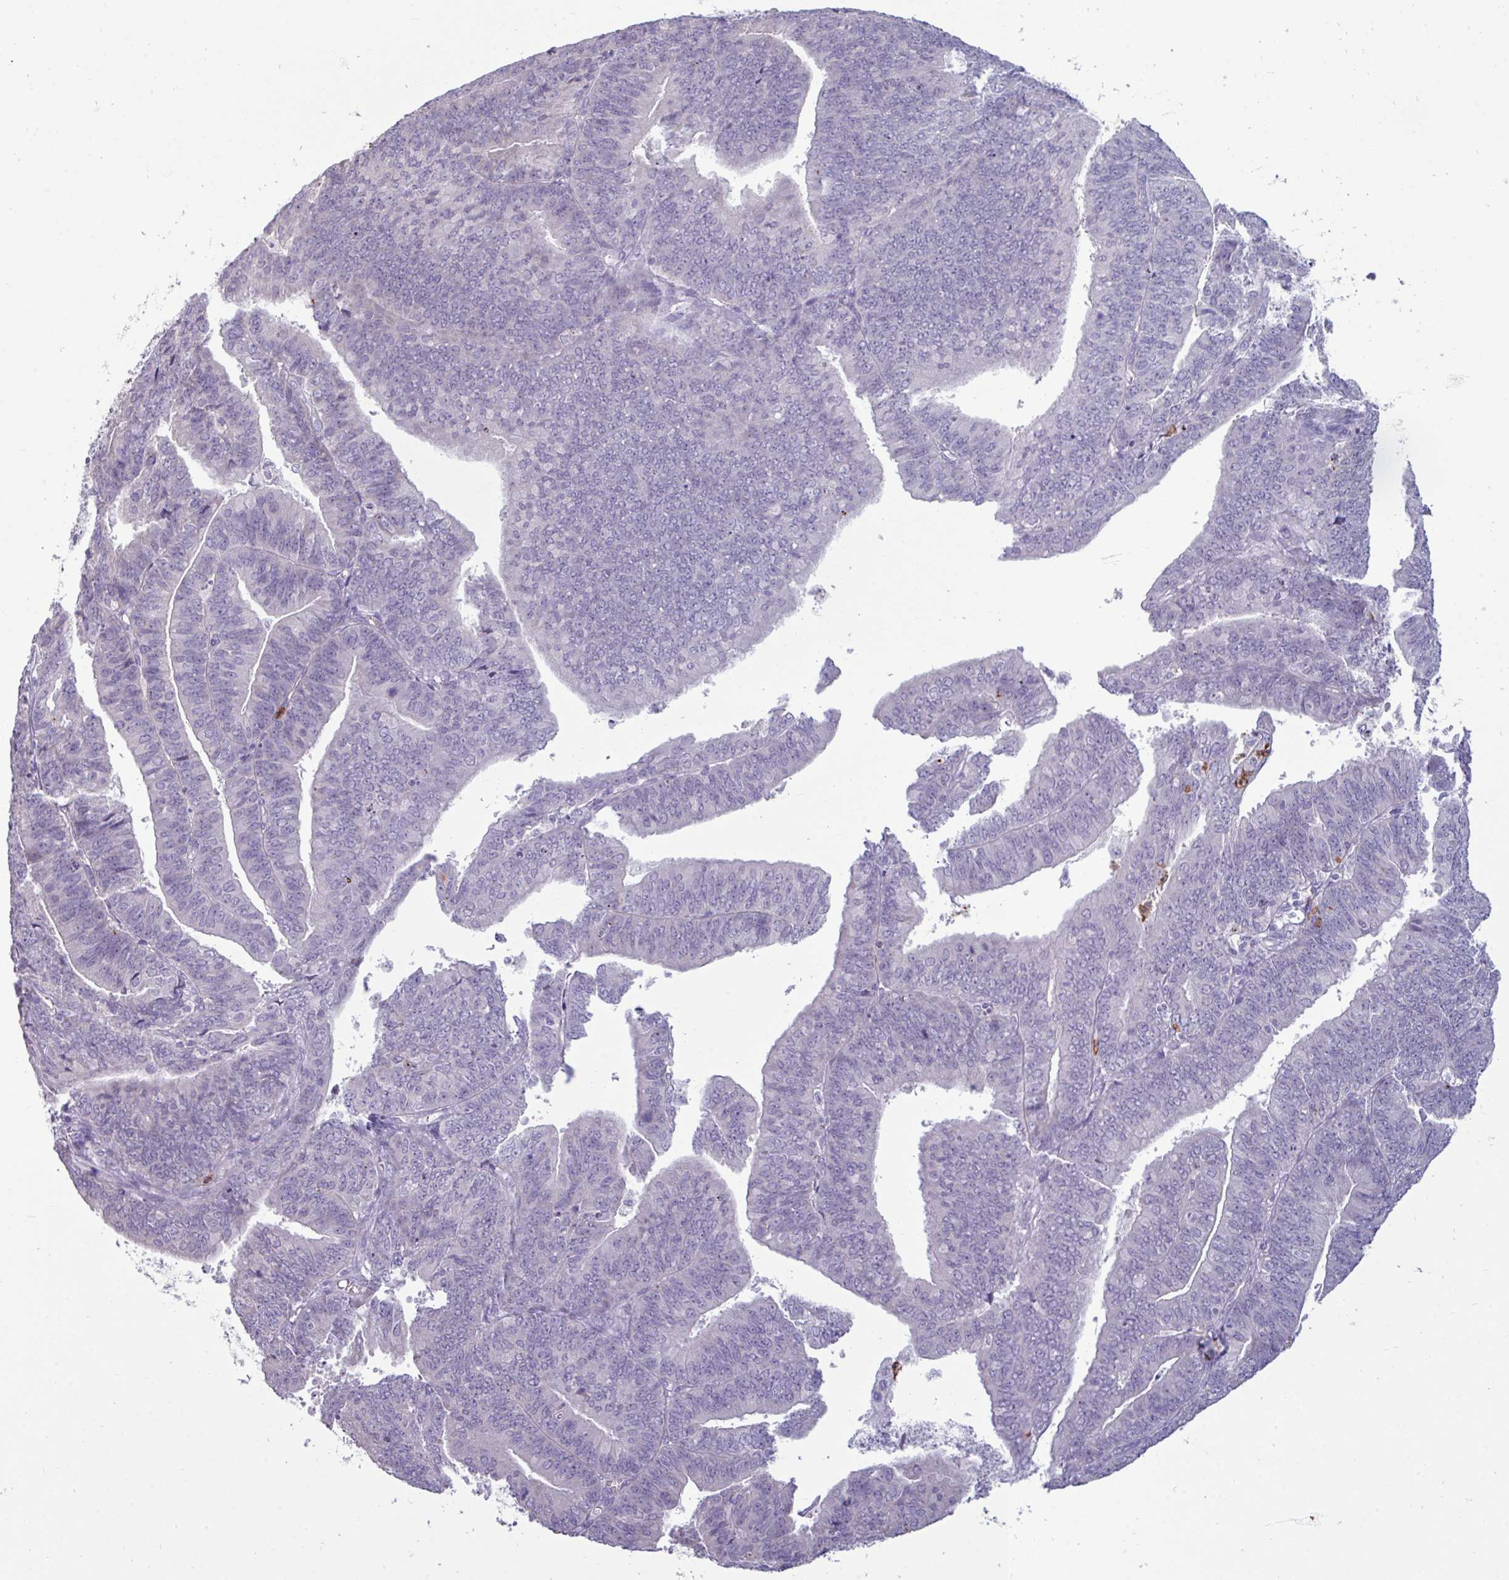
{"staining": {"intensity": "negative", "quantity": "none", "location": "none"}, "tissue": "endometrial cancer", "cell_type": "Tumor cells", "image_type": "cancer", "snomed": [{"axis": "morphology", "description": "Adenocarcinoma, NOS"}, {"axis": "topography", "description": "Endometrium"}], "caption": "Tumor cells show no significant staining in endometrial cancer. The staining was performed using DAB (3,3'-diaminobenzidine) to visualize the protein expression in brown, while the nuclei were stained in blue with hematoxylin (Magnification: 20x).", "gene": "TRIM39", "patient": {"sex": "female", "age": 73}}